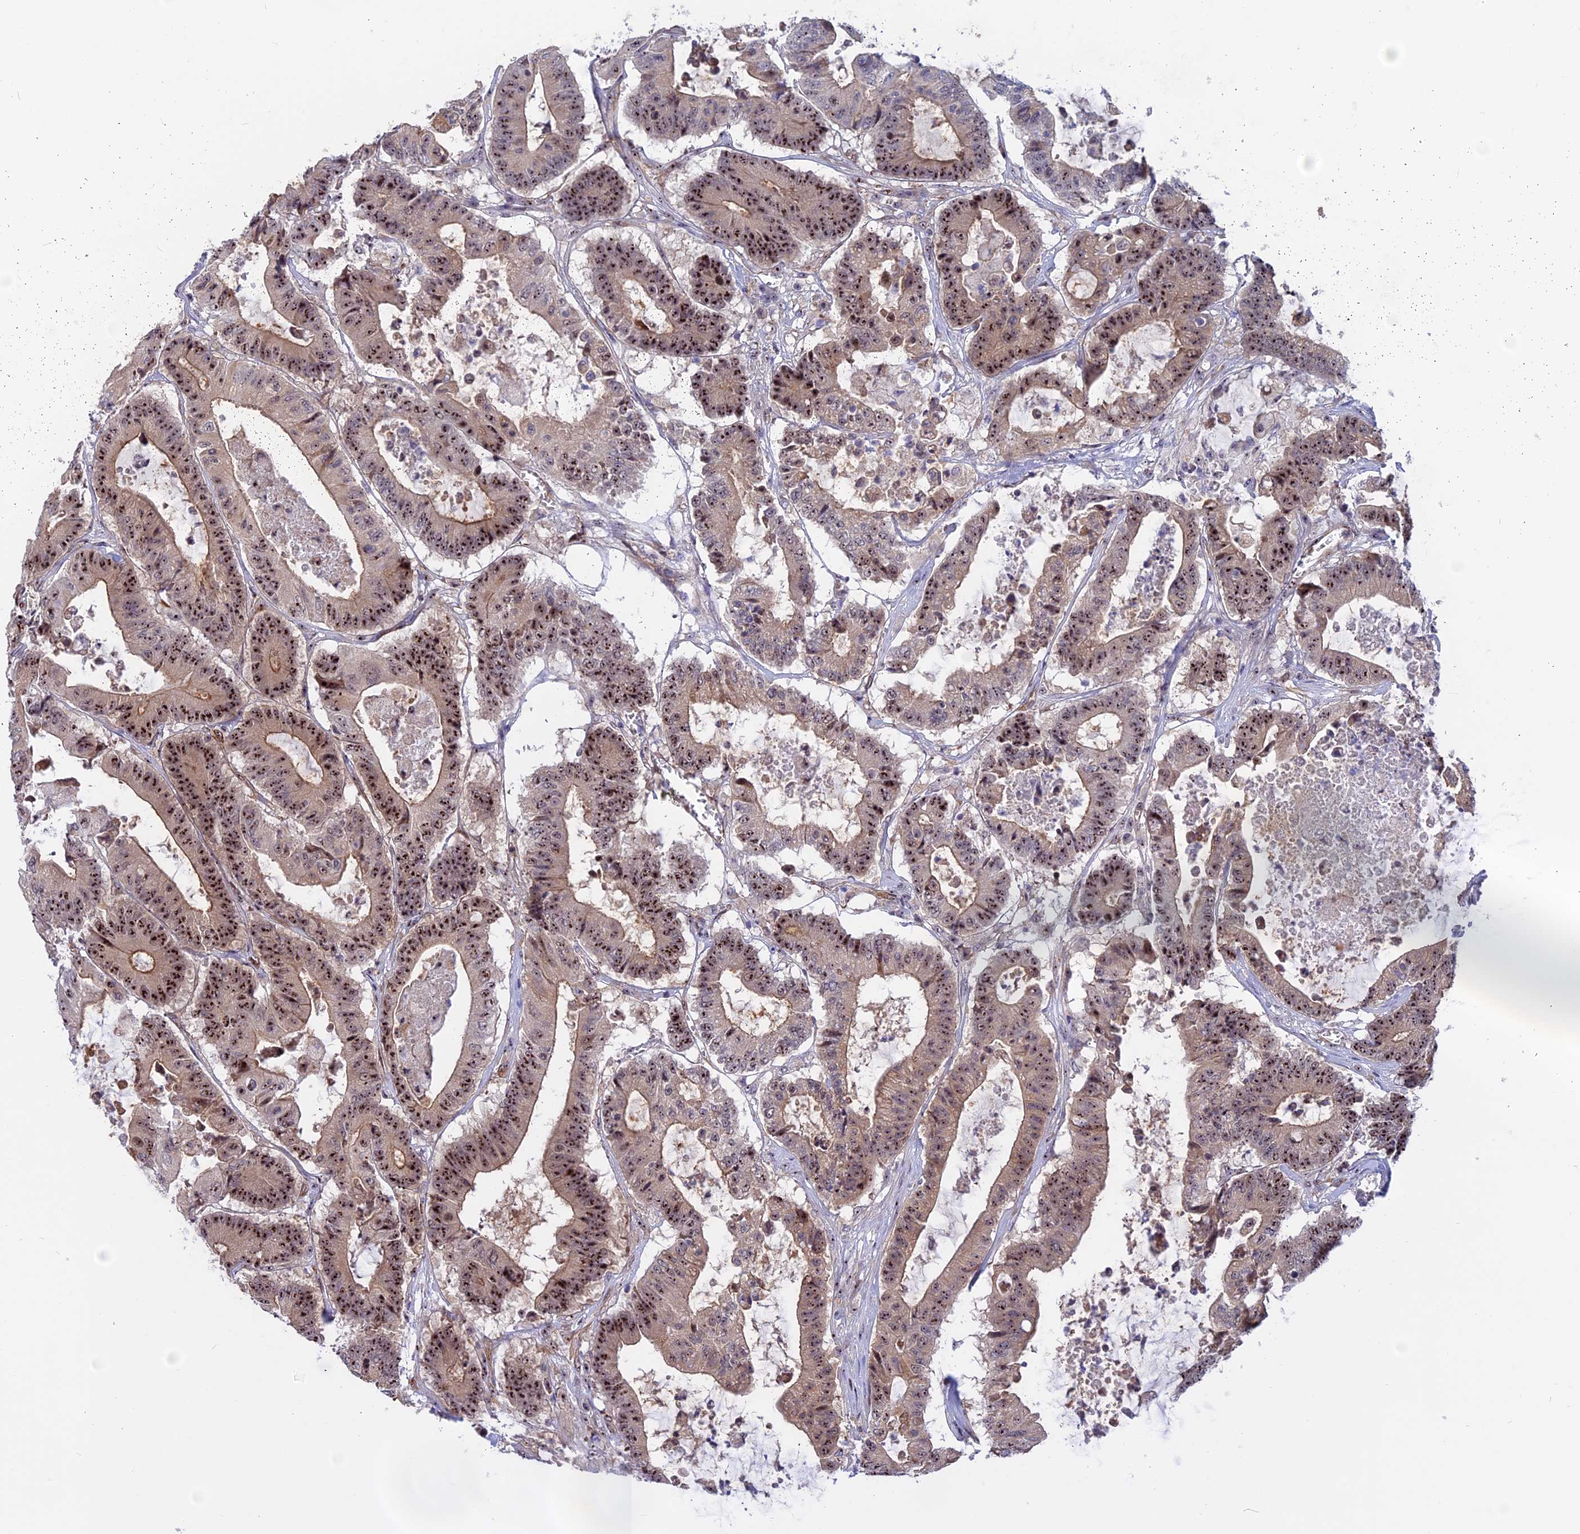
{"staining": {"intensity": "strong", "quantity": ">75%", "location": "nuclear"}, "tissue": "colorectal cancer", "cell_type": "Tumor cells", "image_type": "cancer", "snomed": [{"axis": "morphology", "description": "Adenocarcinoma, NOS"}, {"axis": "topography", "description": "Colon"}], "caption": "There is high levels of strong nuclear expression in tumor cells of colorectal cancer (adenocarcinoma), as demonstrated by immunohistochemical staining (brown color).", "gene": "DBNDD1", "patient": {"sex": "female", "age": 84}}